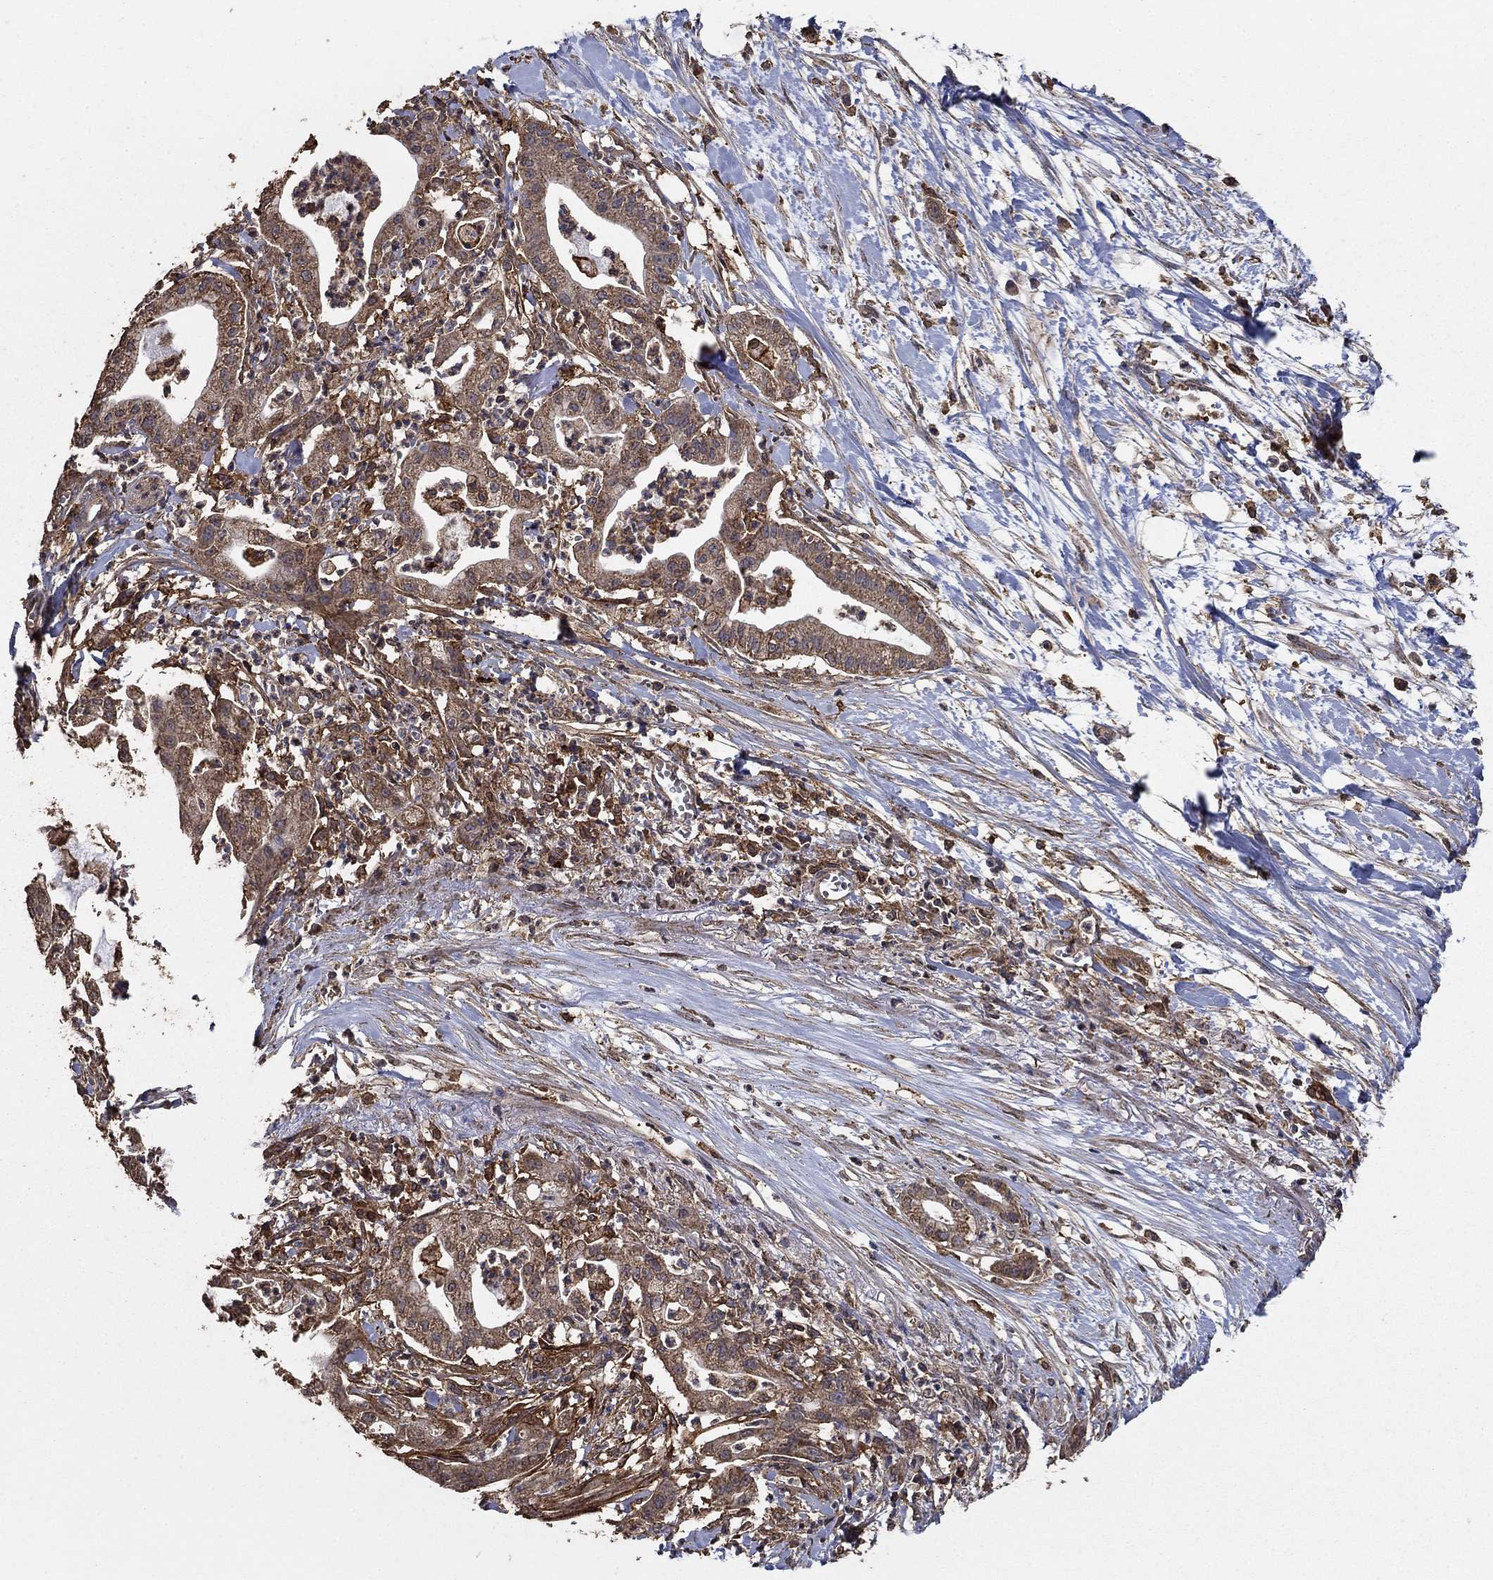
{"staining": {"intensity": "weak", "quantity": ">75%", "location": "cytoplasmic/membranous"}, "tissue": "pancreatic cancer", "cell_type": "Tumor cells", "image_type": "cancer", "snomed": [{"axis": "morphology", "description": "Normal tissue, NOS"}, {"axis": "morphology", "description": "Adenocarcinoma, NOS"}, {"axis": "topography", "description": "Lymph node"}, {"axis": "topography", "description": "Pancreas"}], "caption": "Brown immunohistochemical staining in pancreatic cancer demonstrates weak cytoplasmic/membranous positivity in approximately >75% of tumor cells.", "gene": "IFRD1", "patient": {"sex": "female", "age": 58}}